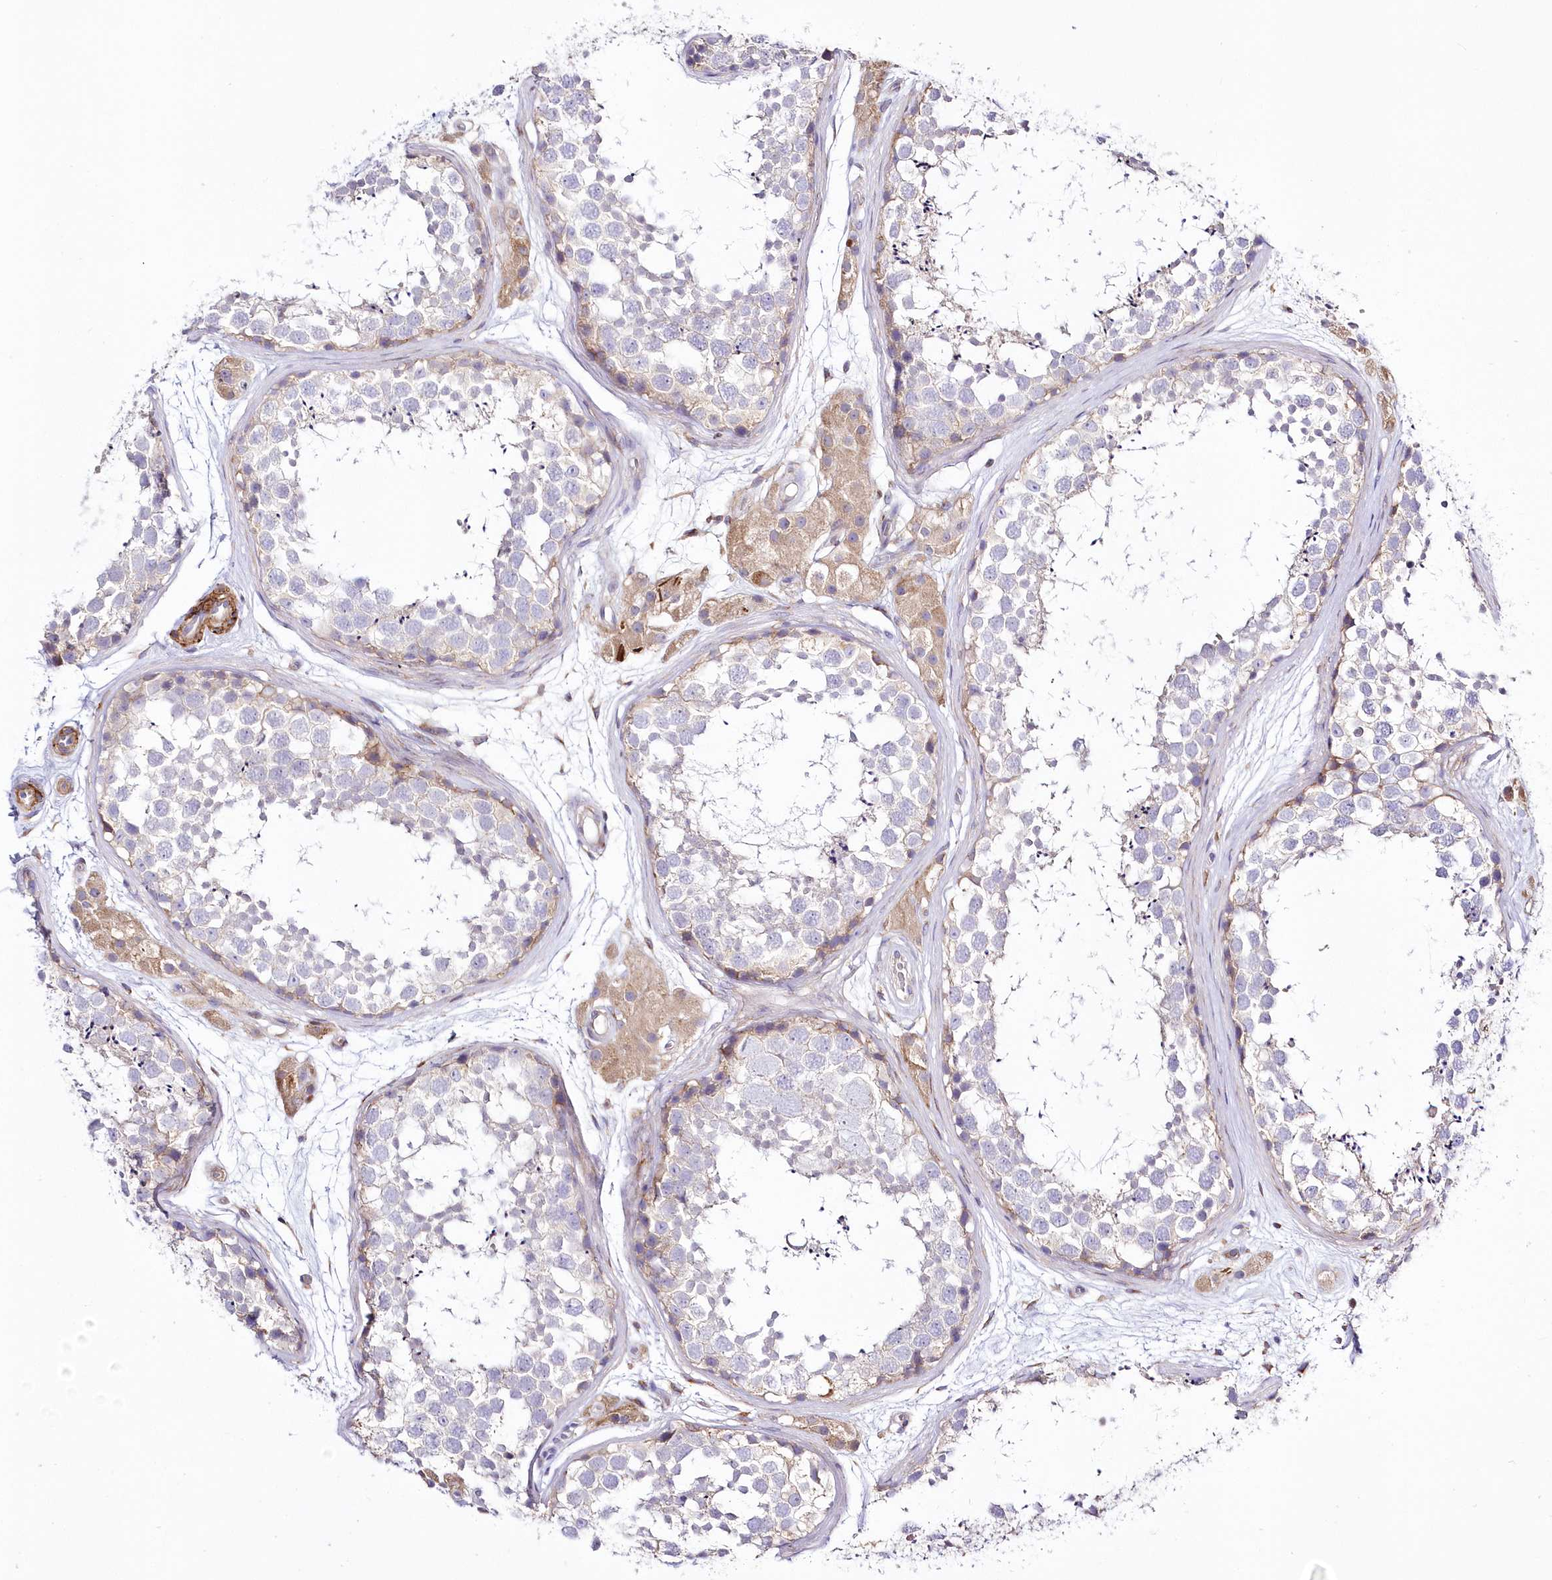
{"staining": {"intensity": "negative", "quantity": "none", "location": "none"}, "tissue": "testis", "cell_type": "Cells in seminiferous ducts", "image_type": "normal", "snomed": [{"axis": "morphology", "description": "Normal tissue, NOS"}, {"axis": "topography", "description": "Testis"}], "caption": "This is a micrograph of immunohistochemistry staining of unremarkable testis, which shows no expression in cells in seminiferous ducts.", "gene": "ARFGEF3", "patient": {"sex": "male", "age": 56}}